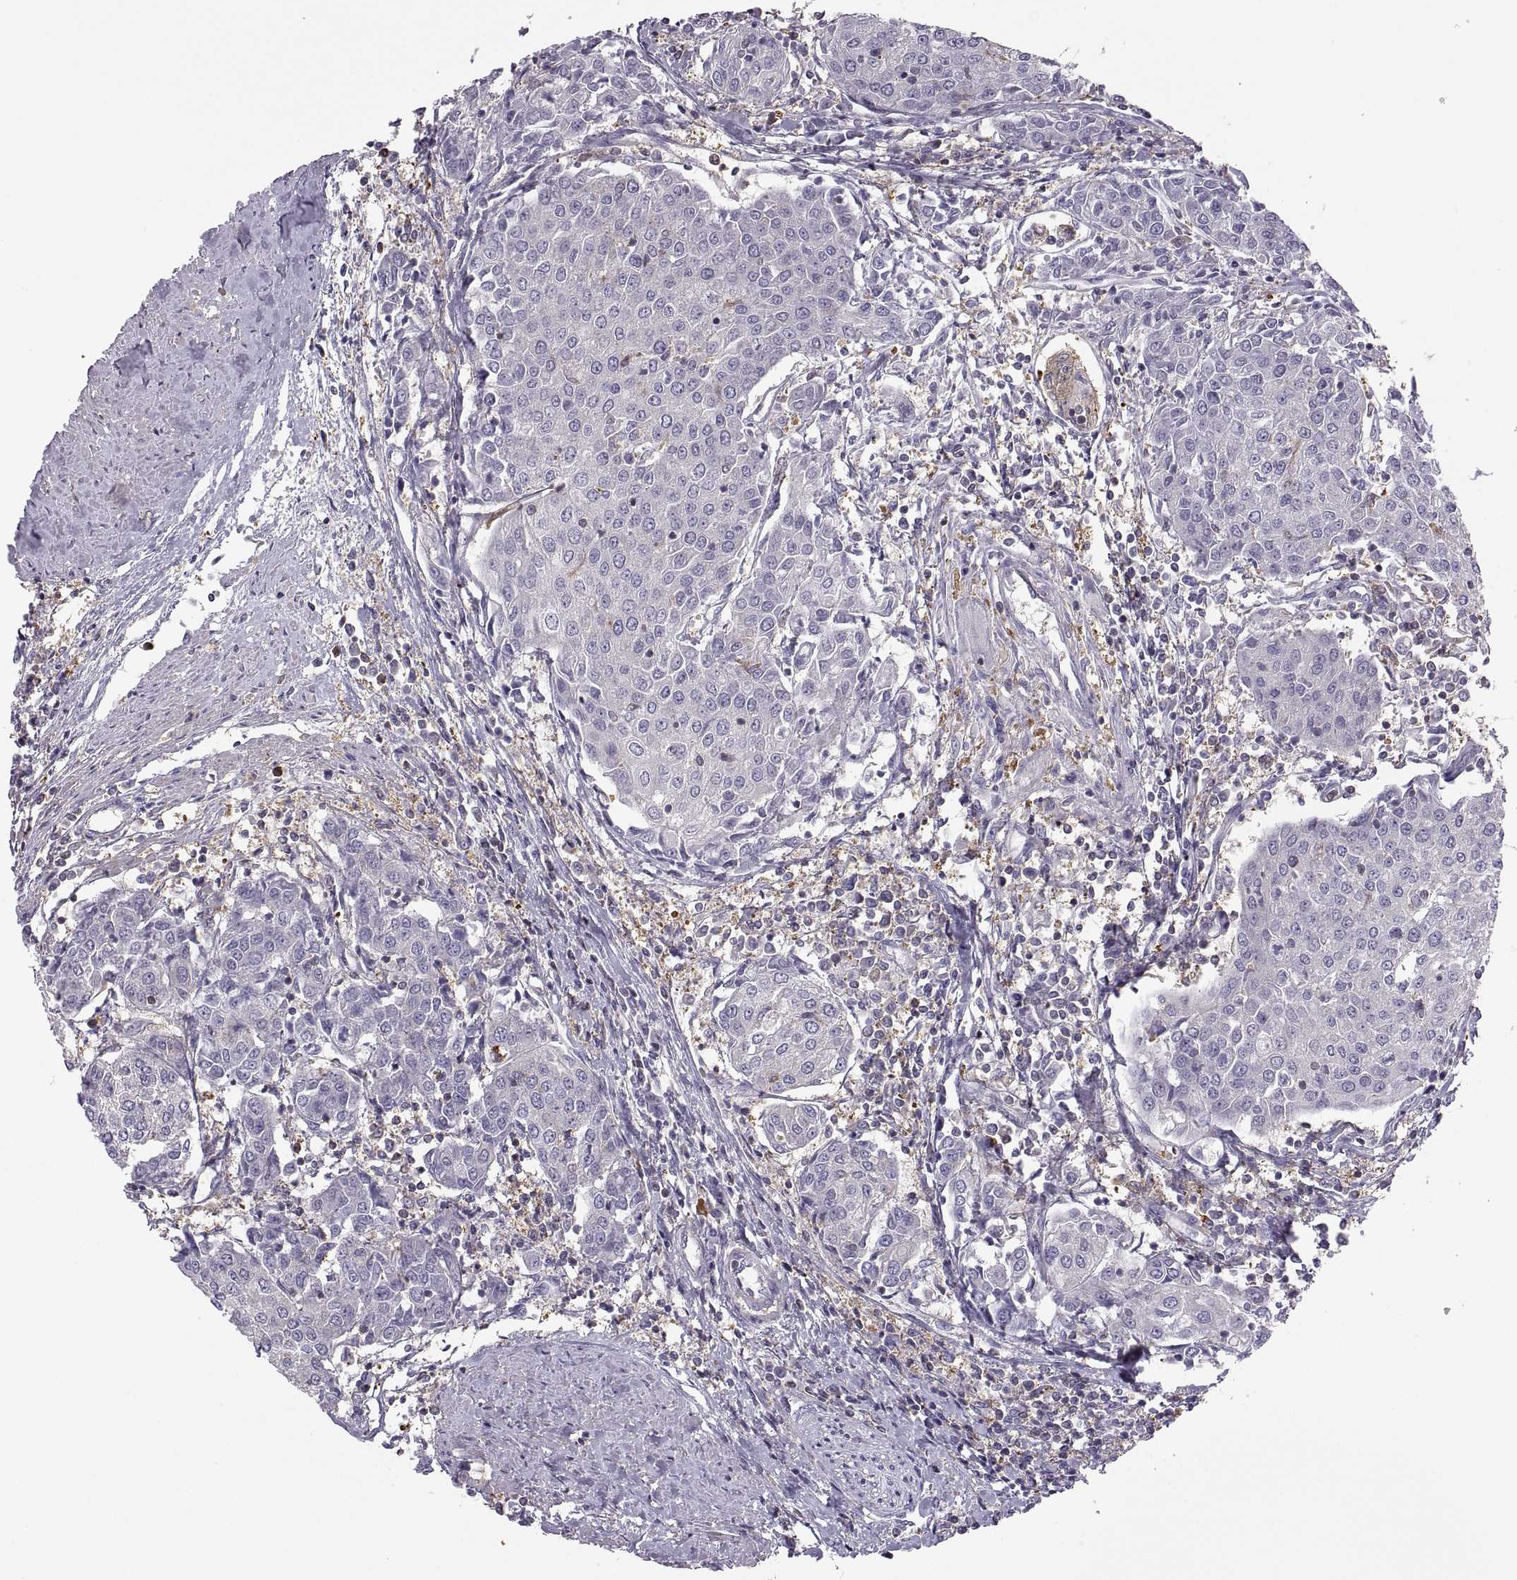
{"staining": {"intensity": "negative", "quantity": "none", "location": "none"}, "tissue": "urothelial cancer", "cell_type": "Tumor cells", "image_type": "cancer", "snomed": [{"axis": "morphology", "description": "Urothelial carcinoma, High grade"}, {"axis": "topography", "description": "Urinary bladder"}], "caption": "Protein analysis of urothelial cancer reveals no significant staining in tumor cells.", "gene": "SPATA32", "patient": {"sex": "female", "age": 85}}